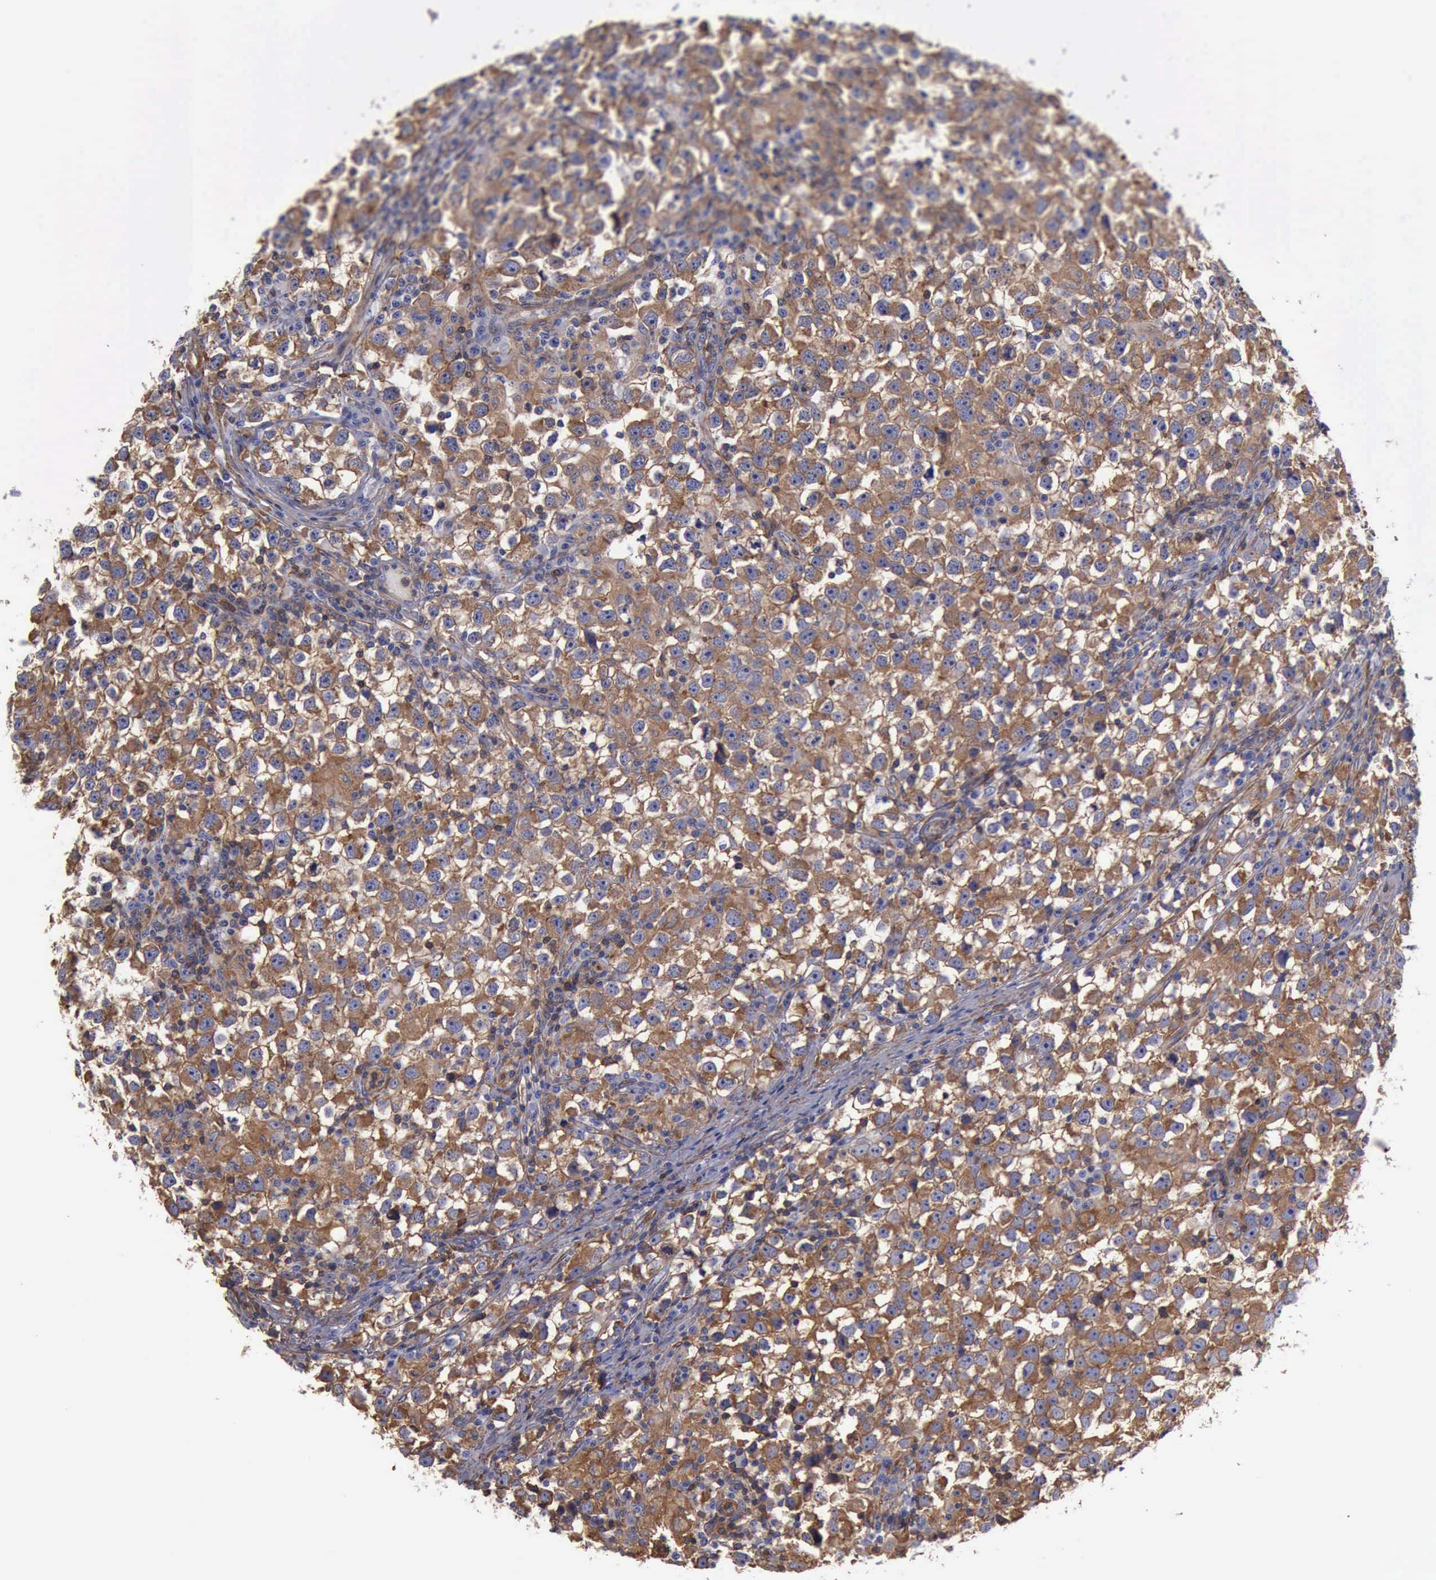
{"staining": {"intensity": "strong", "quantity": ">75%", "location": "cytoplasmic/membranous"}, "tissue": "testis cancer", "cell_type": "Tumor cells", "image_type": "cancer", "snomed": [{"axis": "morphology", "description": "Seminoma, NOS"}, {"axis": "topography", "description": "Testis"}], "caption": "Immunohistochemical staining of testis cancer (seminoma) shows high levels of strong cytoplasmic/membranous positivity in approximately >75% of tumor cells.", "gene": "FLNA", "patient": {"sex": "male", "age": 33}}